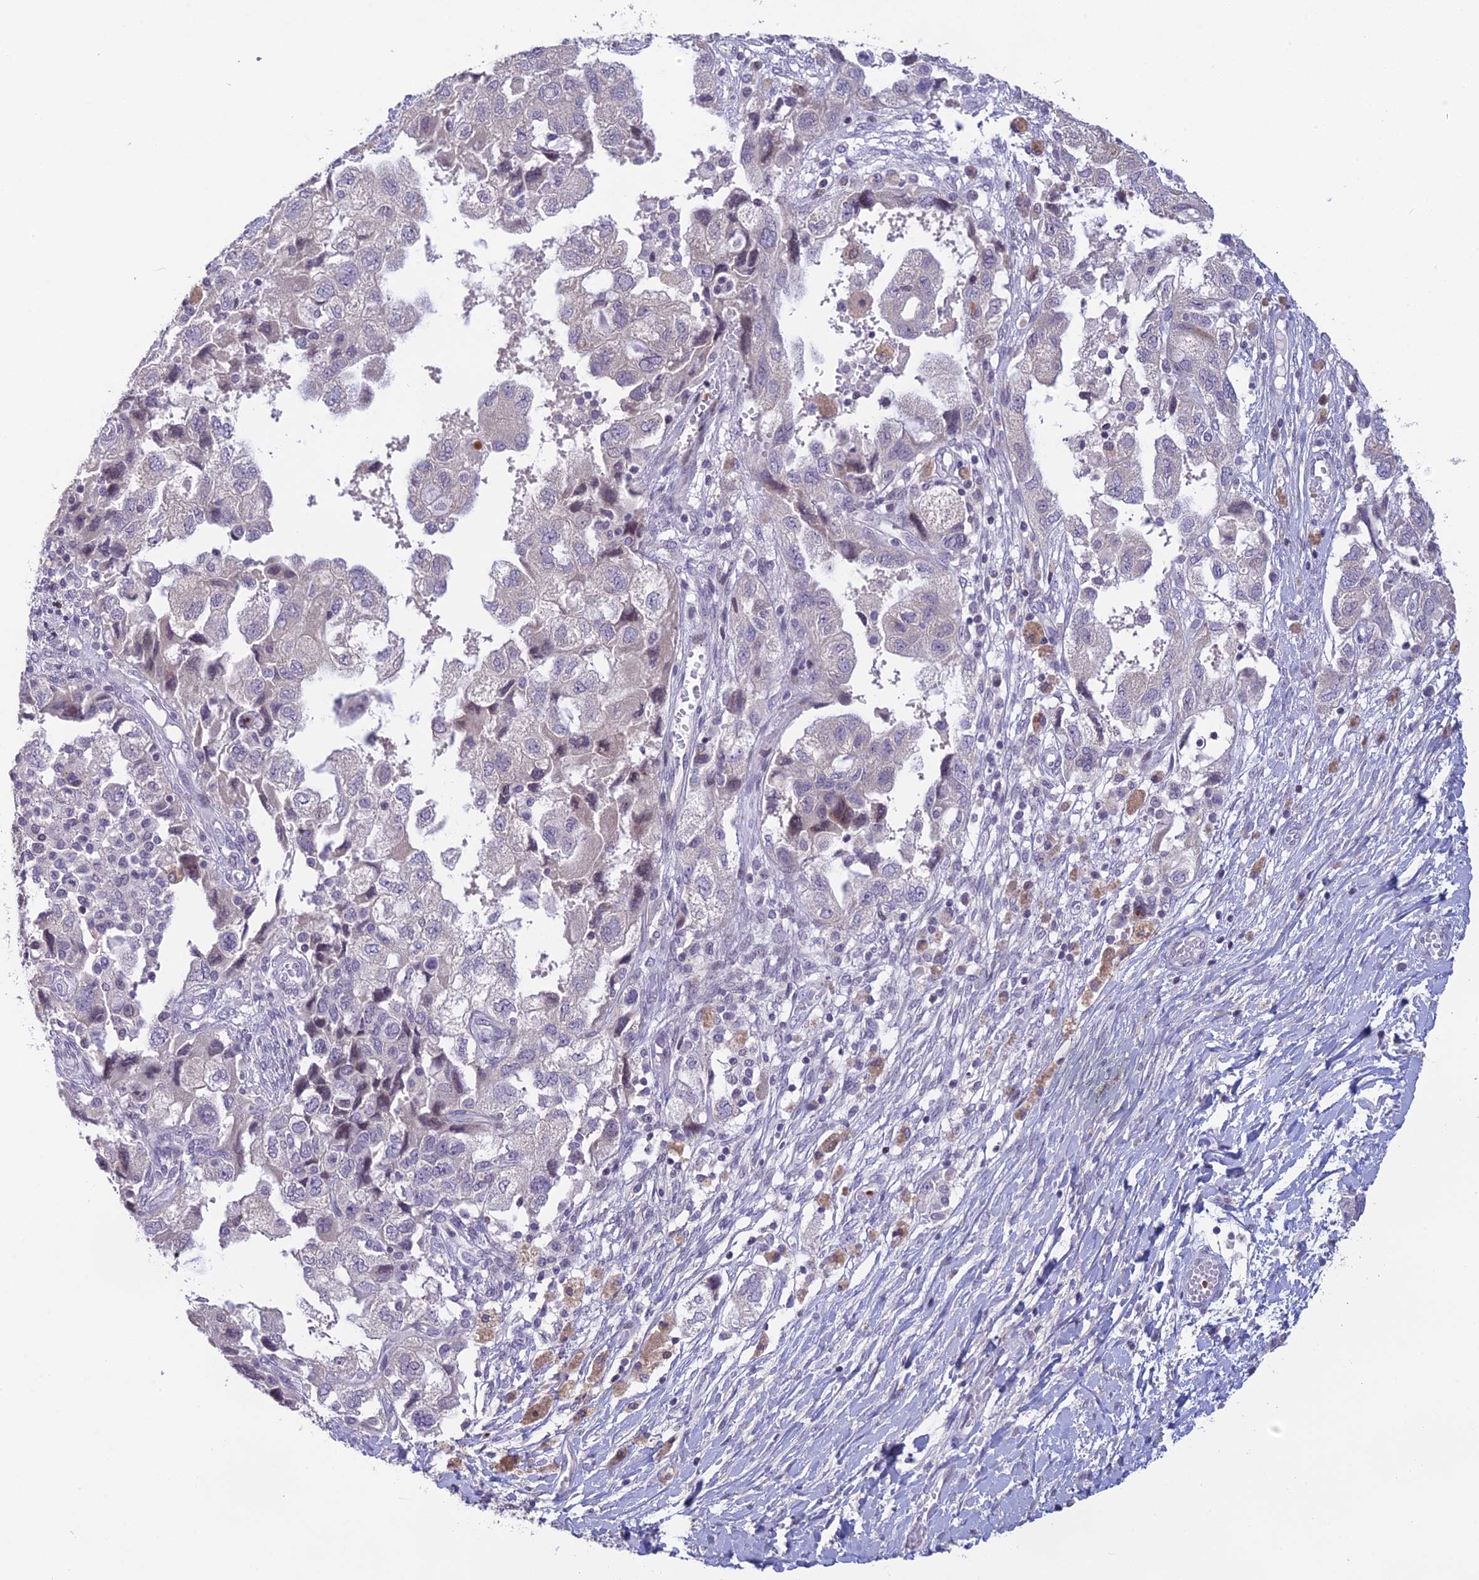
{"staining": {"intensity": "negative", "quantity": "none", "location": "none"}, "tissue": "ovarian cancer", "cell_type": "Tumor cells", "image_type": "cancer", "snomed": [{"axis": "morphology", "description": "Carcinoma, NOS"}, {"axis": "morphology", "description": "Cystadenocarcinoma, serous, NOS"}, {"axis": "topography", "description": "Ovary"}], "caption": "This is an IHC histopathology image of carcinoma (ovarian). There is no staining in tumor cells.", "gene": "TMEM134", "patient": {"sex": "female", "age": 69}}